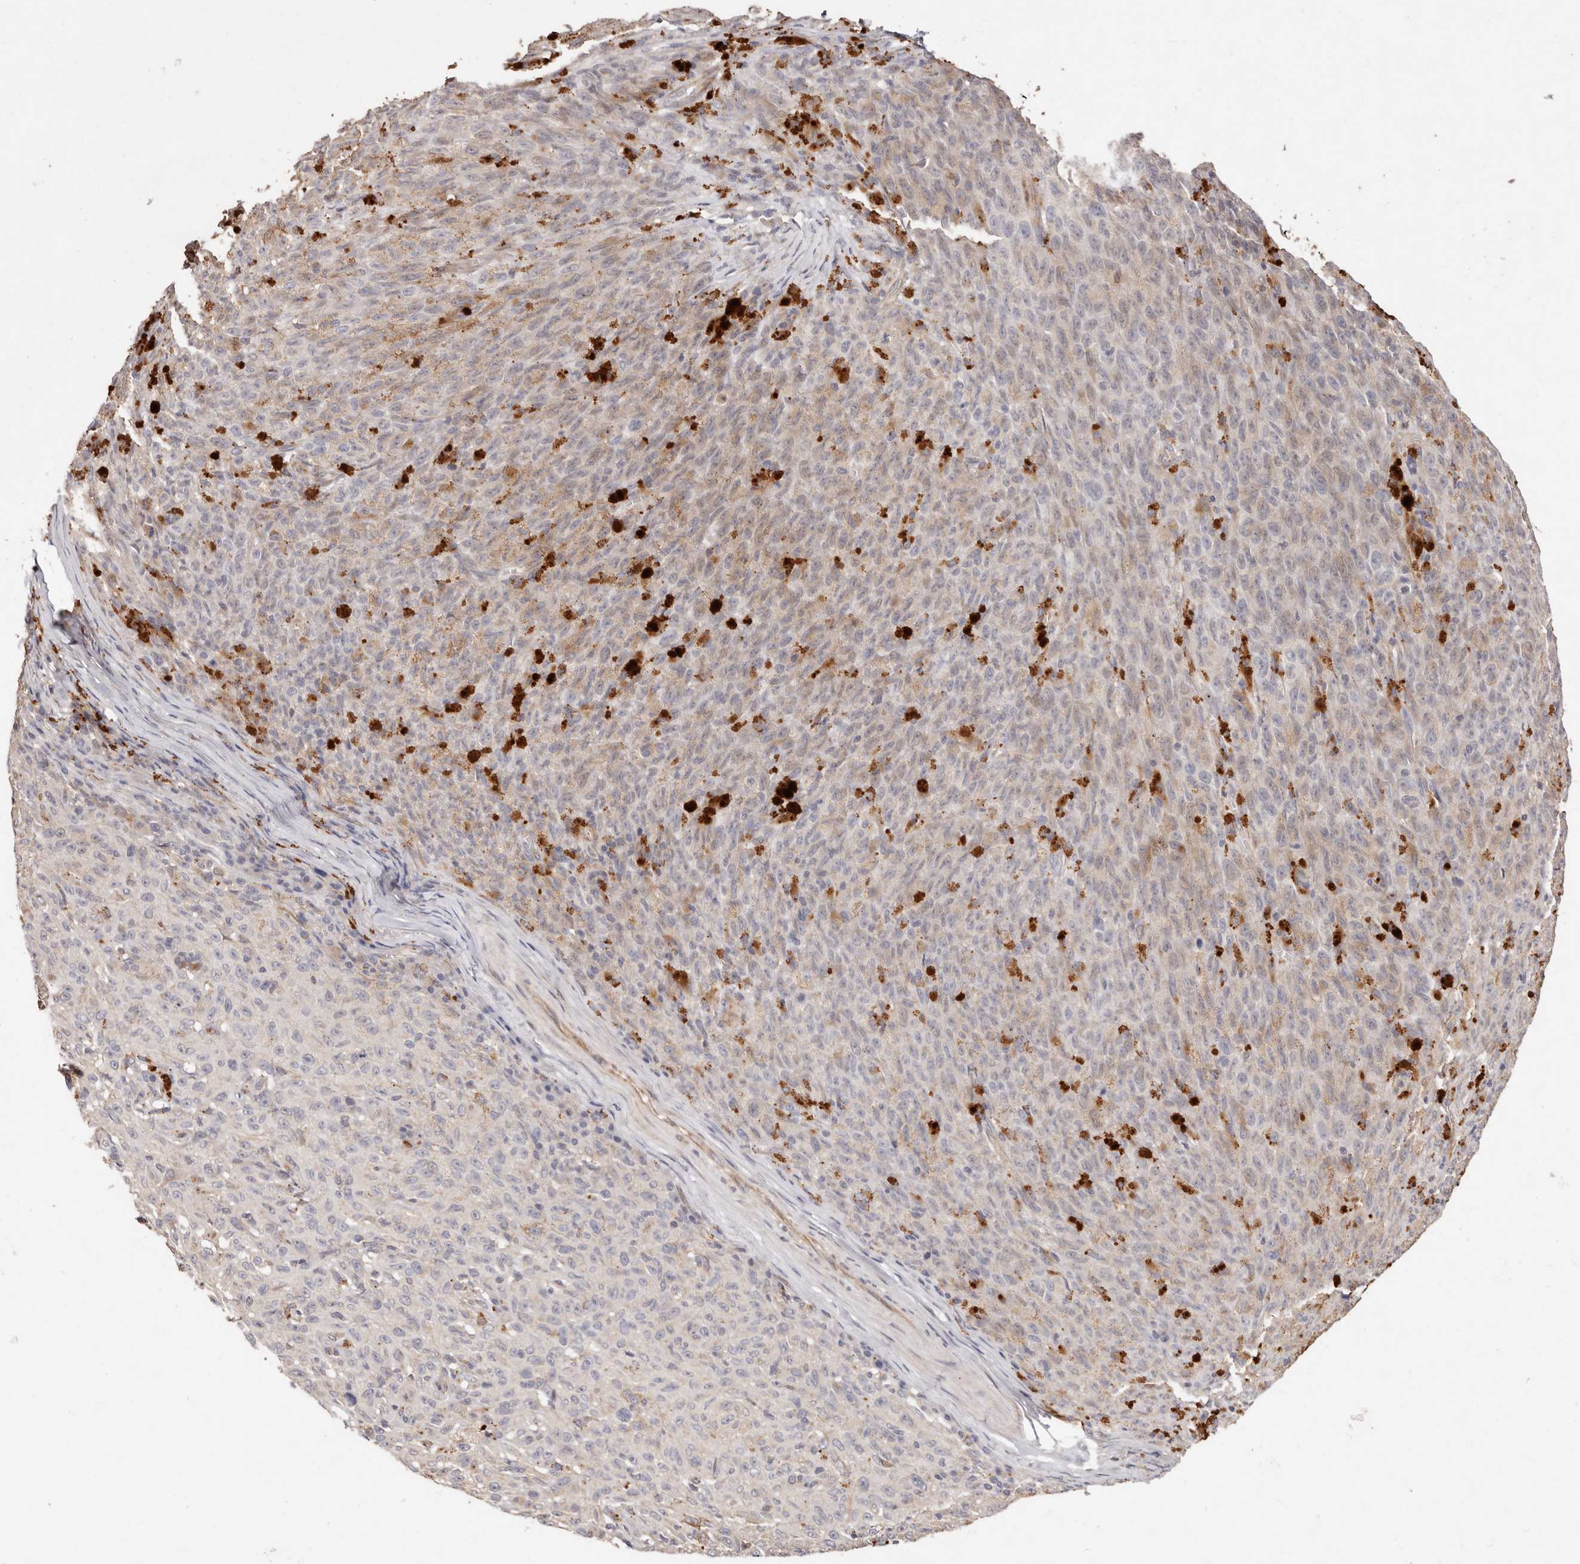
{"staining": {"intensity": "negative", "quantity": "none", "location": "none"}, "tissue": "melanoma", "cell_type": "Tumor cells", "image_type": "cancer", "snomed": [{"axis": "morphology", "description": "Malignant melanoma, NOS"}, {"axis": "topography", "description": "Skin"}], "caption": "DAB immunohistochemical staining of human malignant melanoma demonstrates no significant expression in tumor cells.", "gene": "THBS3", "patient": {"sex": "female", "age": 82}}